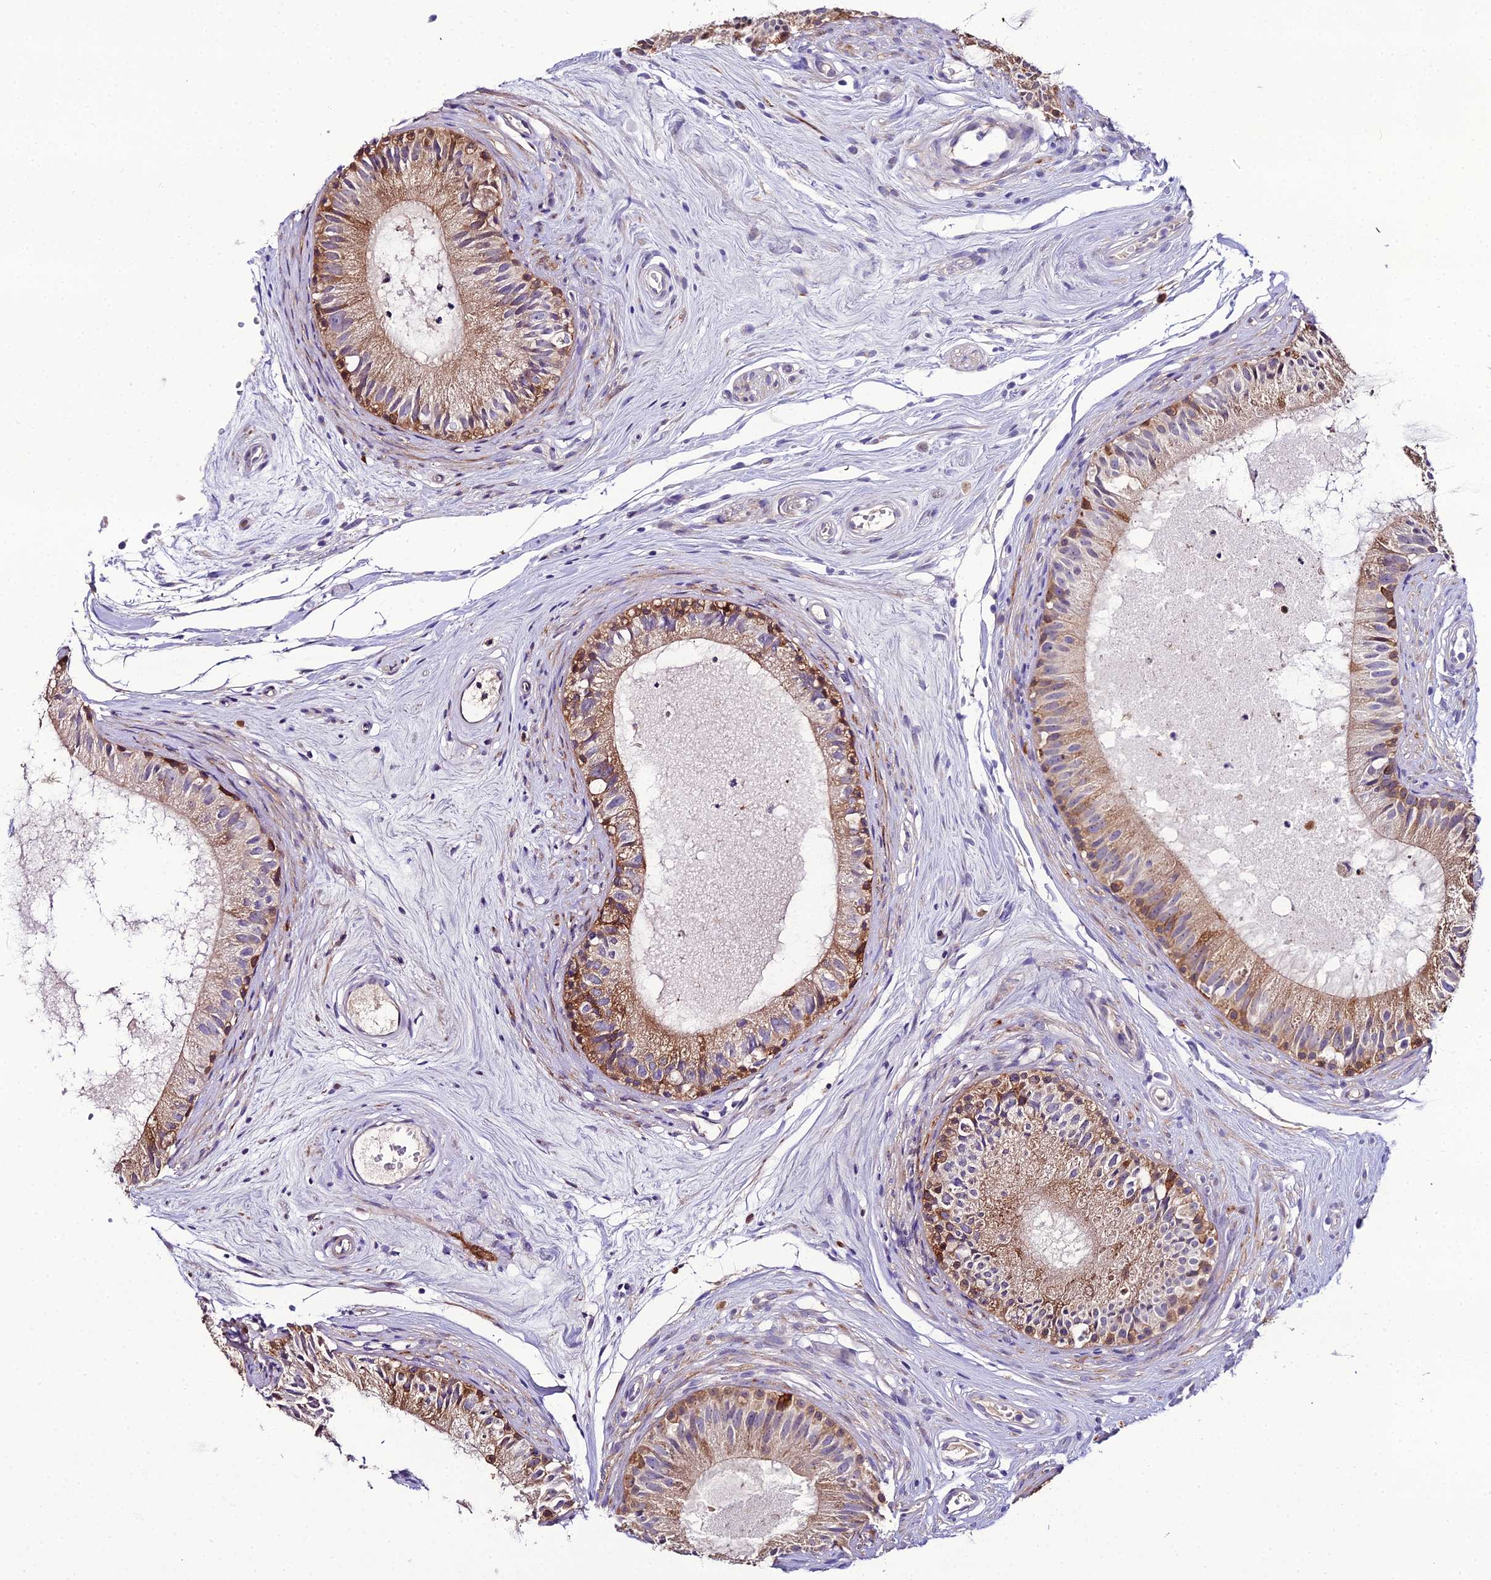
{"staining": {"intensity": "moderate", "quantity": "25%-75%", "location": "cytoplasmic/membranous"}, "tissue": "epididymis", "cell_type": "Glandular cells", "image_type": "normal", "snomed": [{"axis": "morphology", "description": "Normal tissue, NOS"}, {"axis": "topography", "description": "Epididymis"}], "caption": "Protein expression analysis of unremarkable human epididymis reveals moderate cytoplasmic/membranous staining in about 25%-75% of glandular cells. (IHC, brightfield microscopy, high magnification).", "gene": "MB21D2", "patient": {"sex": "male", "age": 74}}